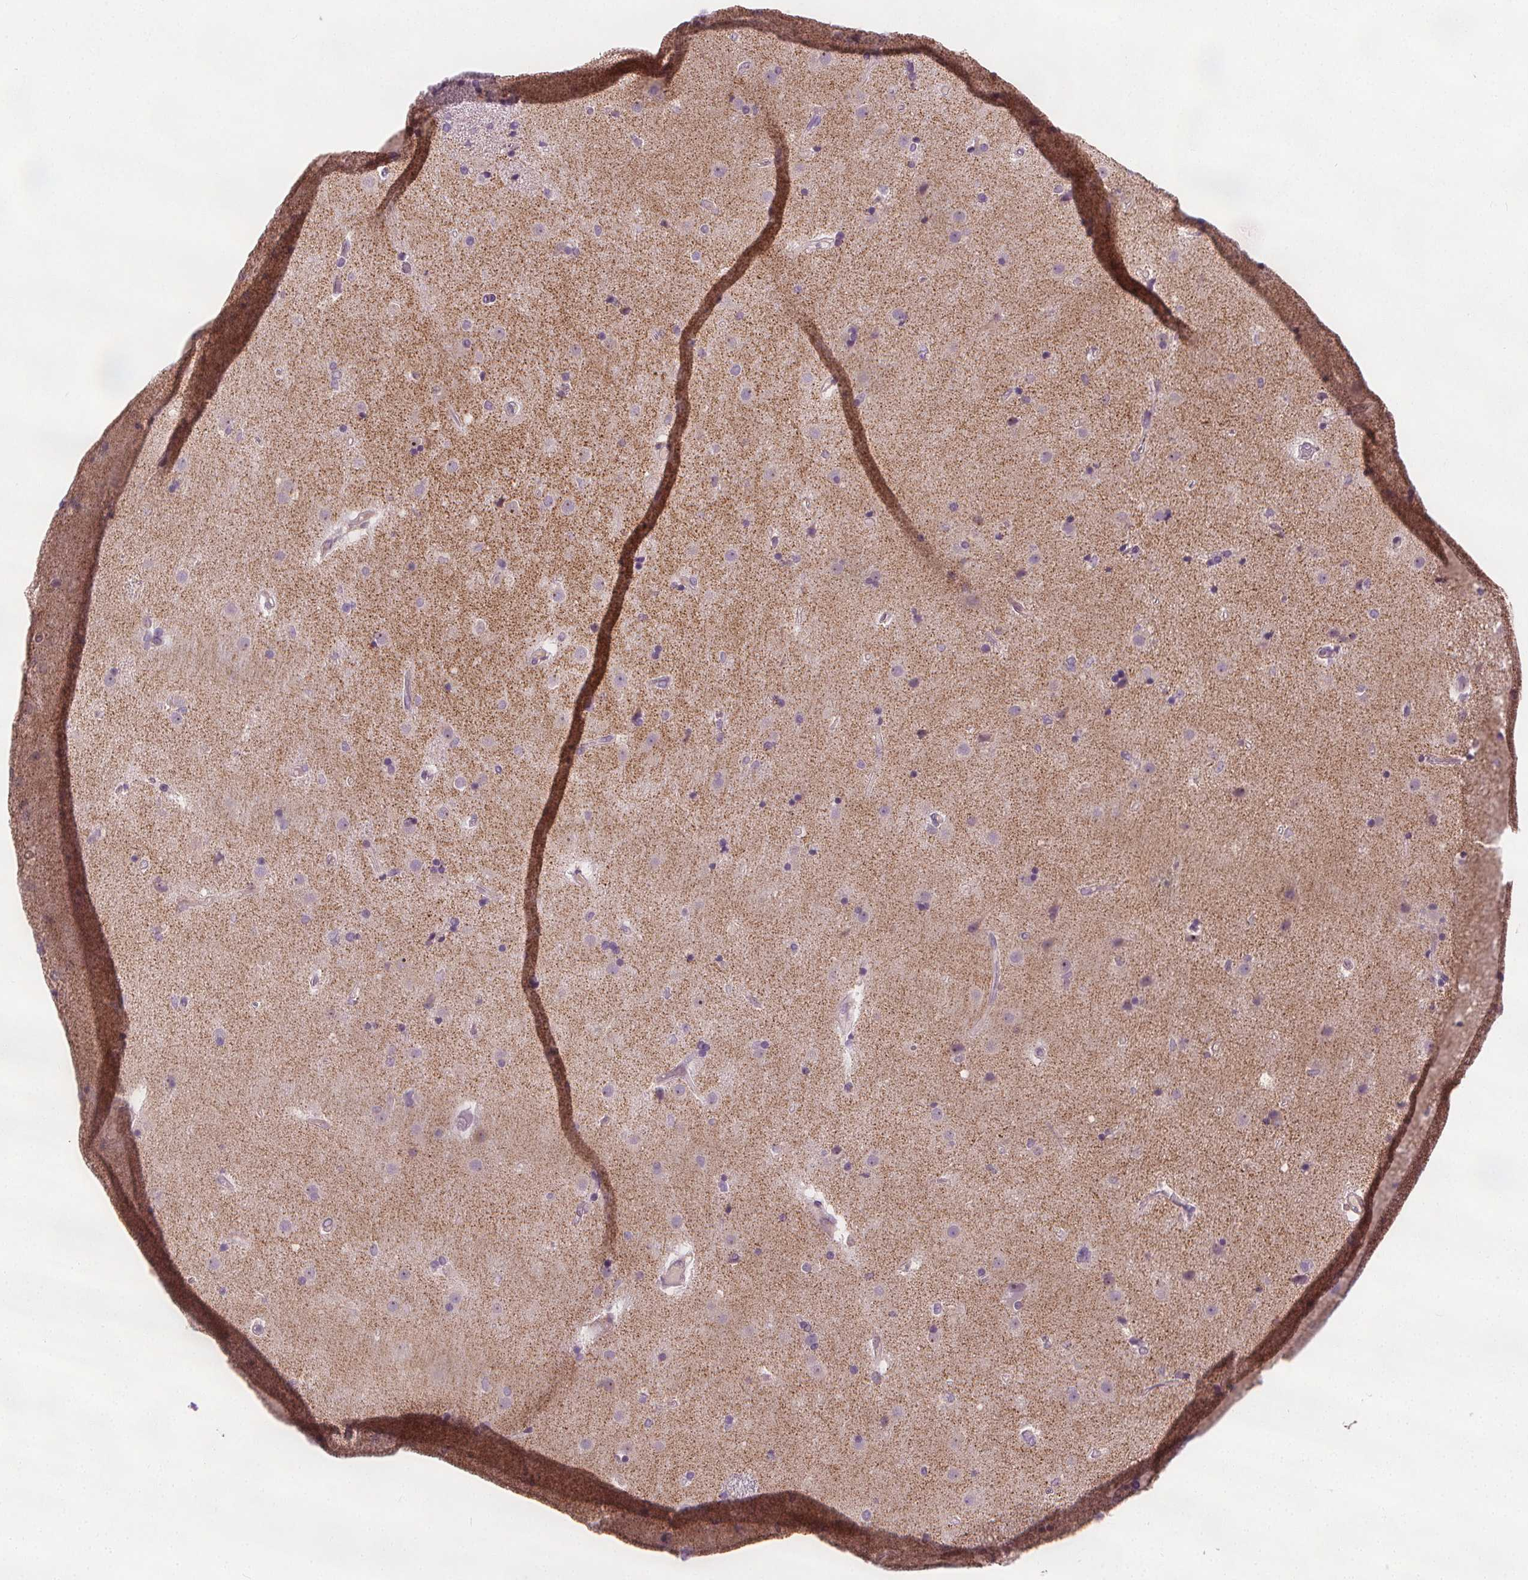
{"staining": {"intensity": "negative", "quantity": "none", "location": "none"}, "tissue": "caudate", "cell_type": "Glial cells", "image_type": "normal", "snomed": [{"axis": "morphology", "description": "Normal tissue, NOS"}, {"axis": "topography", "description": "Lateral ventricle wall"}], "caption": "An immunohistochemistry (IHC) histopathology image of normal caudate is shown. There is no staining in glial cells of caudate.", "gene": "RAB20", "patient": {"sex": "female", "age": 71}}